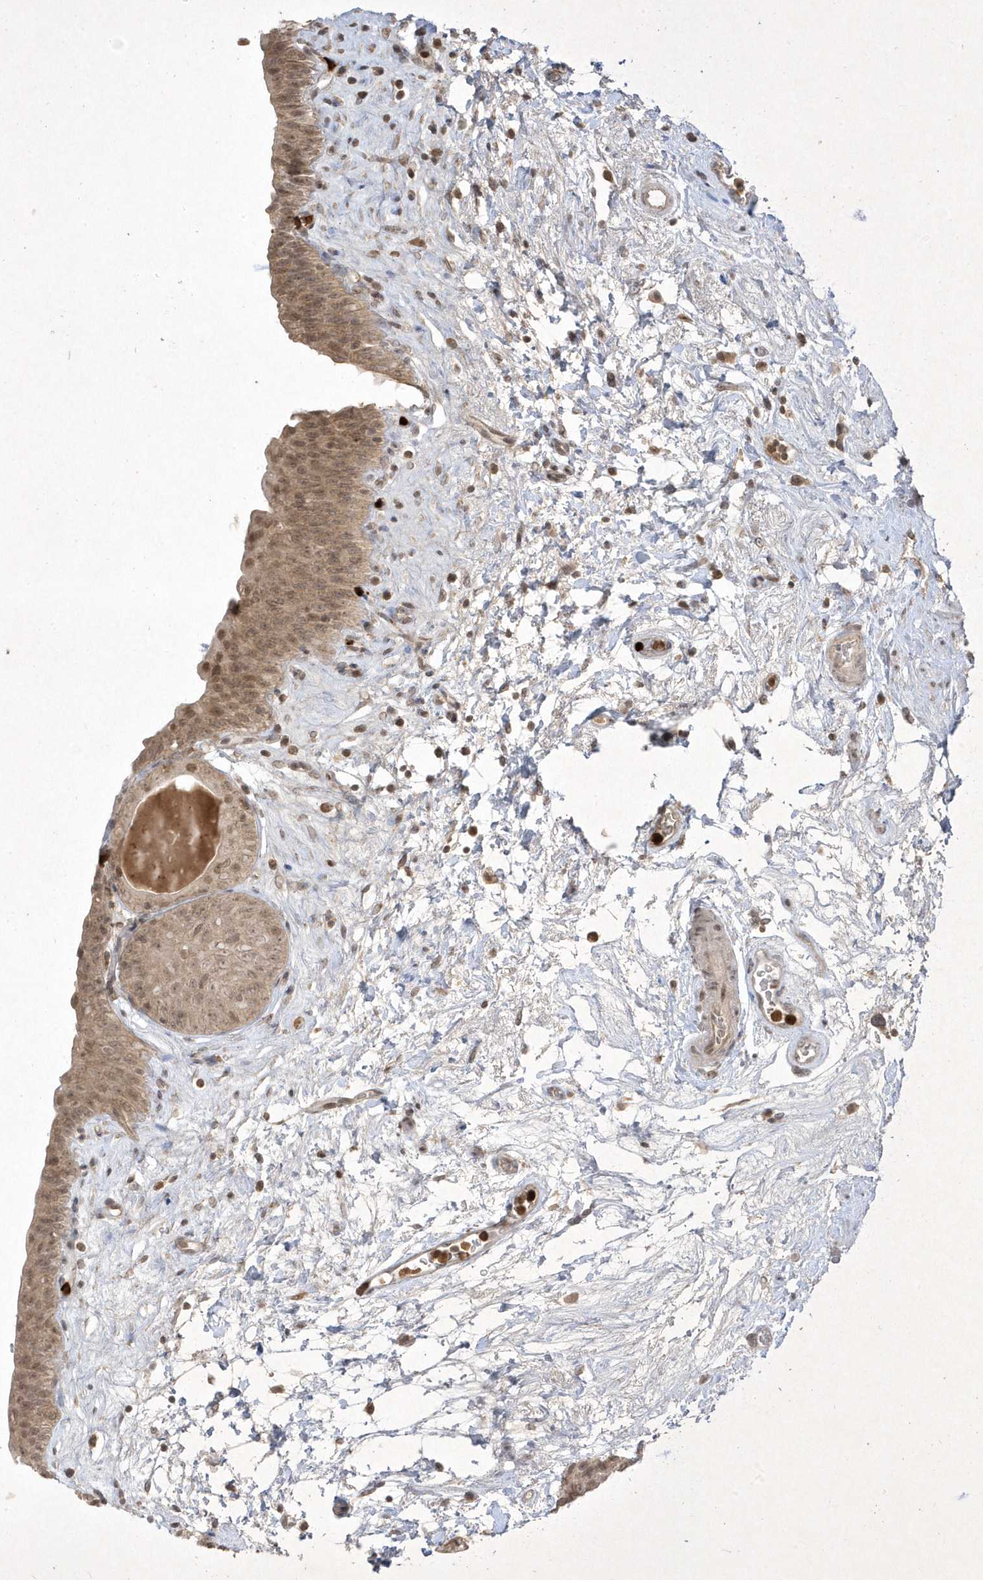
{"staining": {"intensity": "weak", "quantity": ">75%", "location": "cytoplasmic/membranous,nuclear"}, "tissue": "urinary bladder", "cell_type": "Urothelial cells", "image_type": "normal", "snomed": [{"axis": "morphology", "description": "Normal tissue, NOS"}, {"axis": "topography", "description": "Urinary bladder"}], "caption": "The micrograph exhibits a brown stain indicating the presence of a protein in the cytoplasmic/membranous,nuclear of urothelial cells in urinary bladder.", "gene": "ZNF213", "patient": {"sex": "male", "age": 83}}